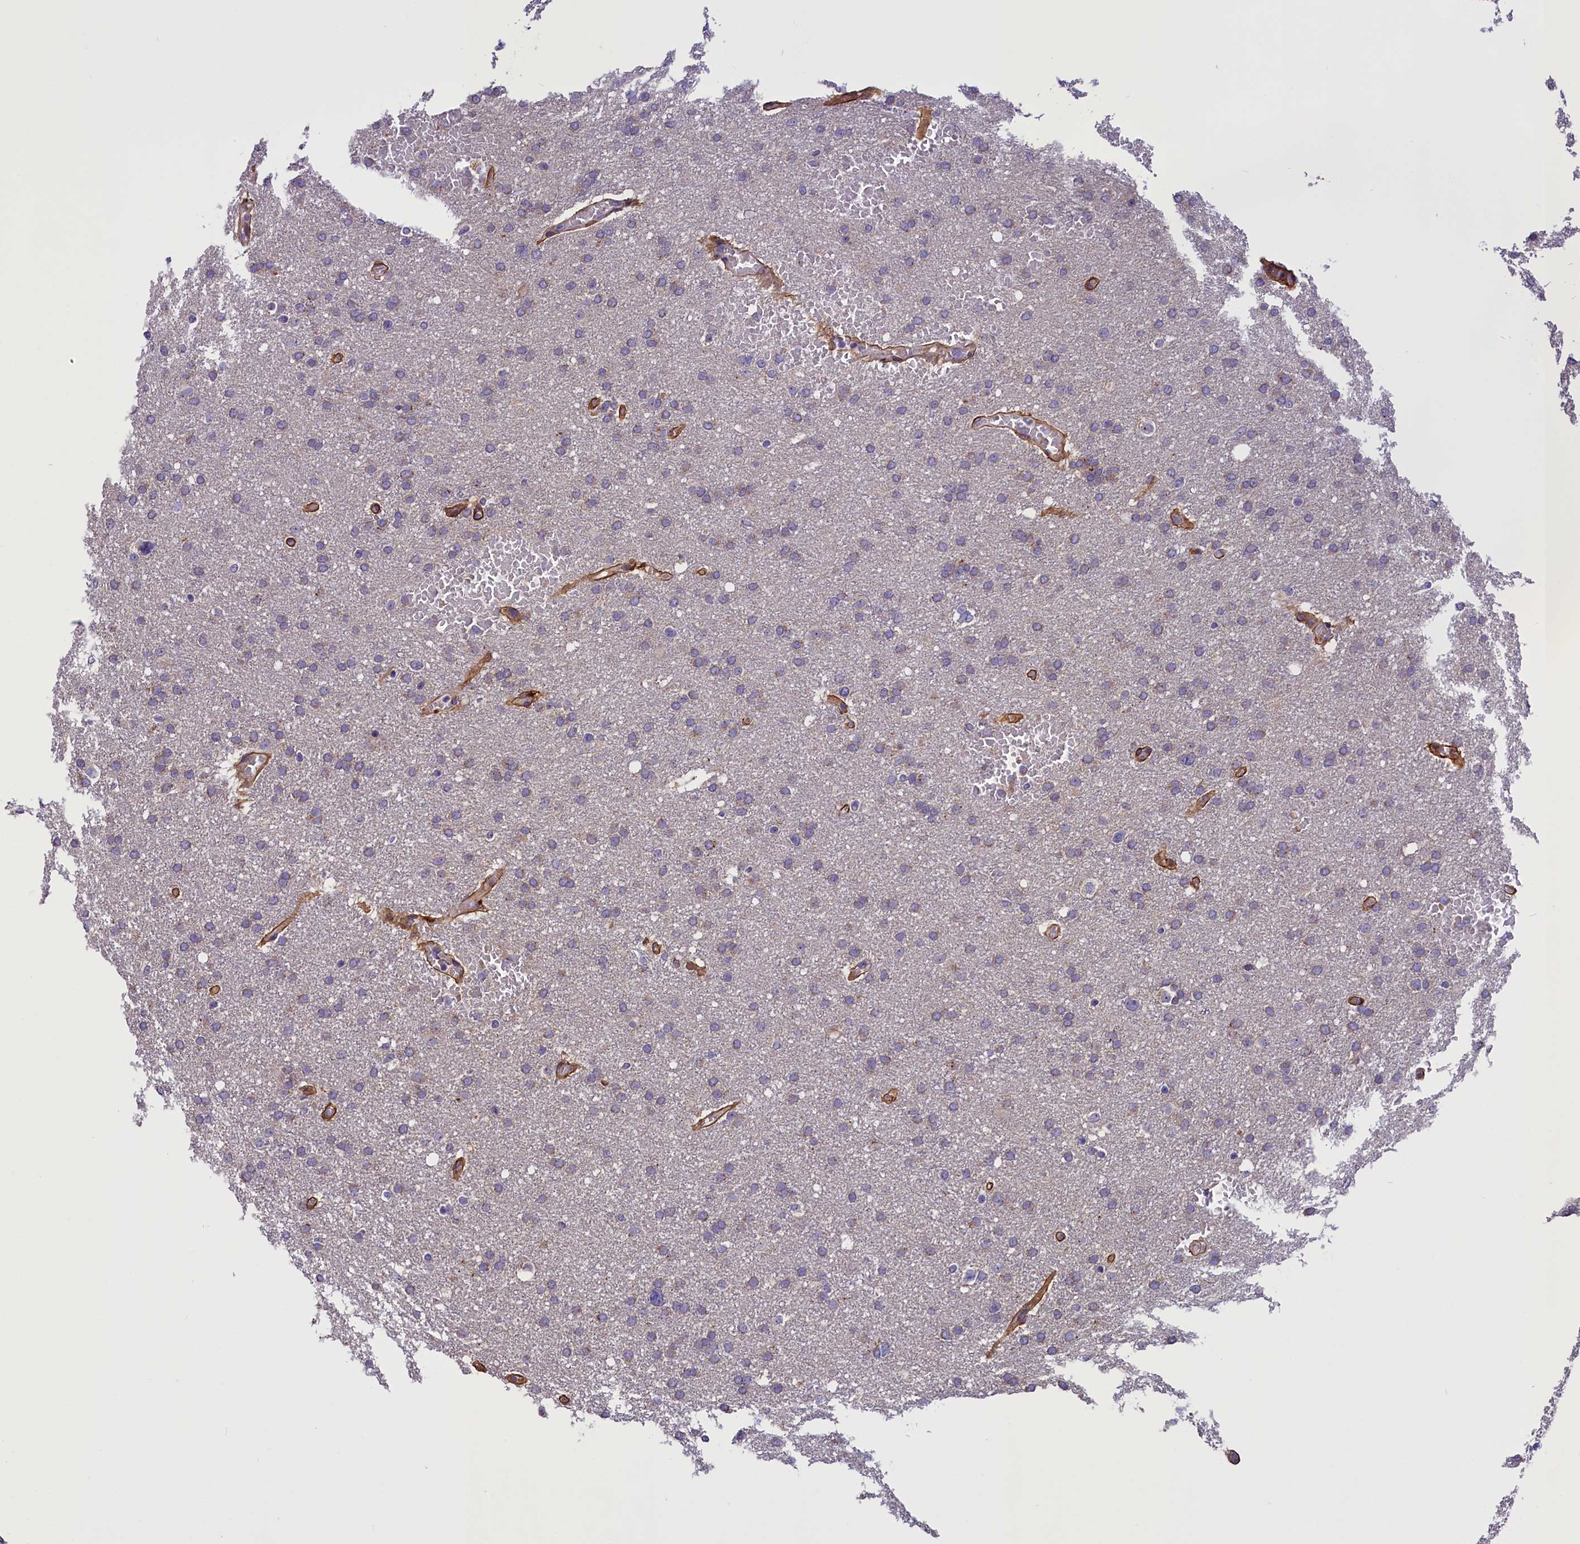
{"staining": {"intensity": "weak", "quantity": "<25%", "location": "cytoplasmic/membranous"}, "tissue": "glioma", "cell_type": "Tumor cells", "image_type": "cancer", "snomed": [{"axis": "morphology", "description": "Glioma, malignant, High grade"}, {"axis": "topography", "description": "Cerebral cortex"}], "caption": "High magnification brightfield microscopy of malignant glioma (high-grade) stained with DAB (brown) and counterstained with hematoxylin (blue): tumor cells show no significant staining.", "gene": "FRY", "patient": {"sex": "female", "age": 36}}